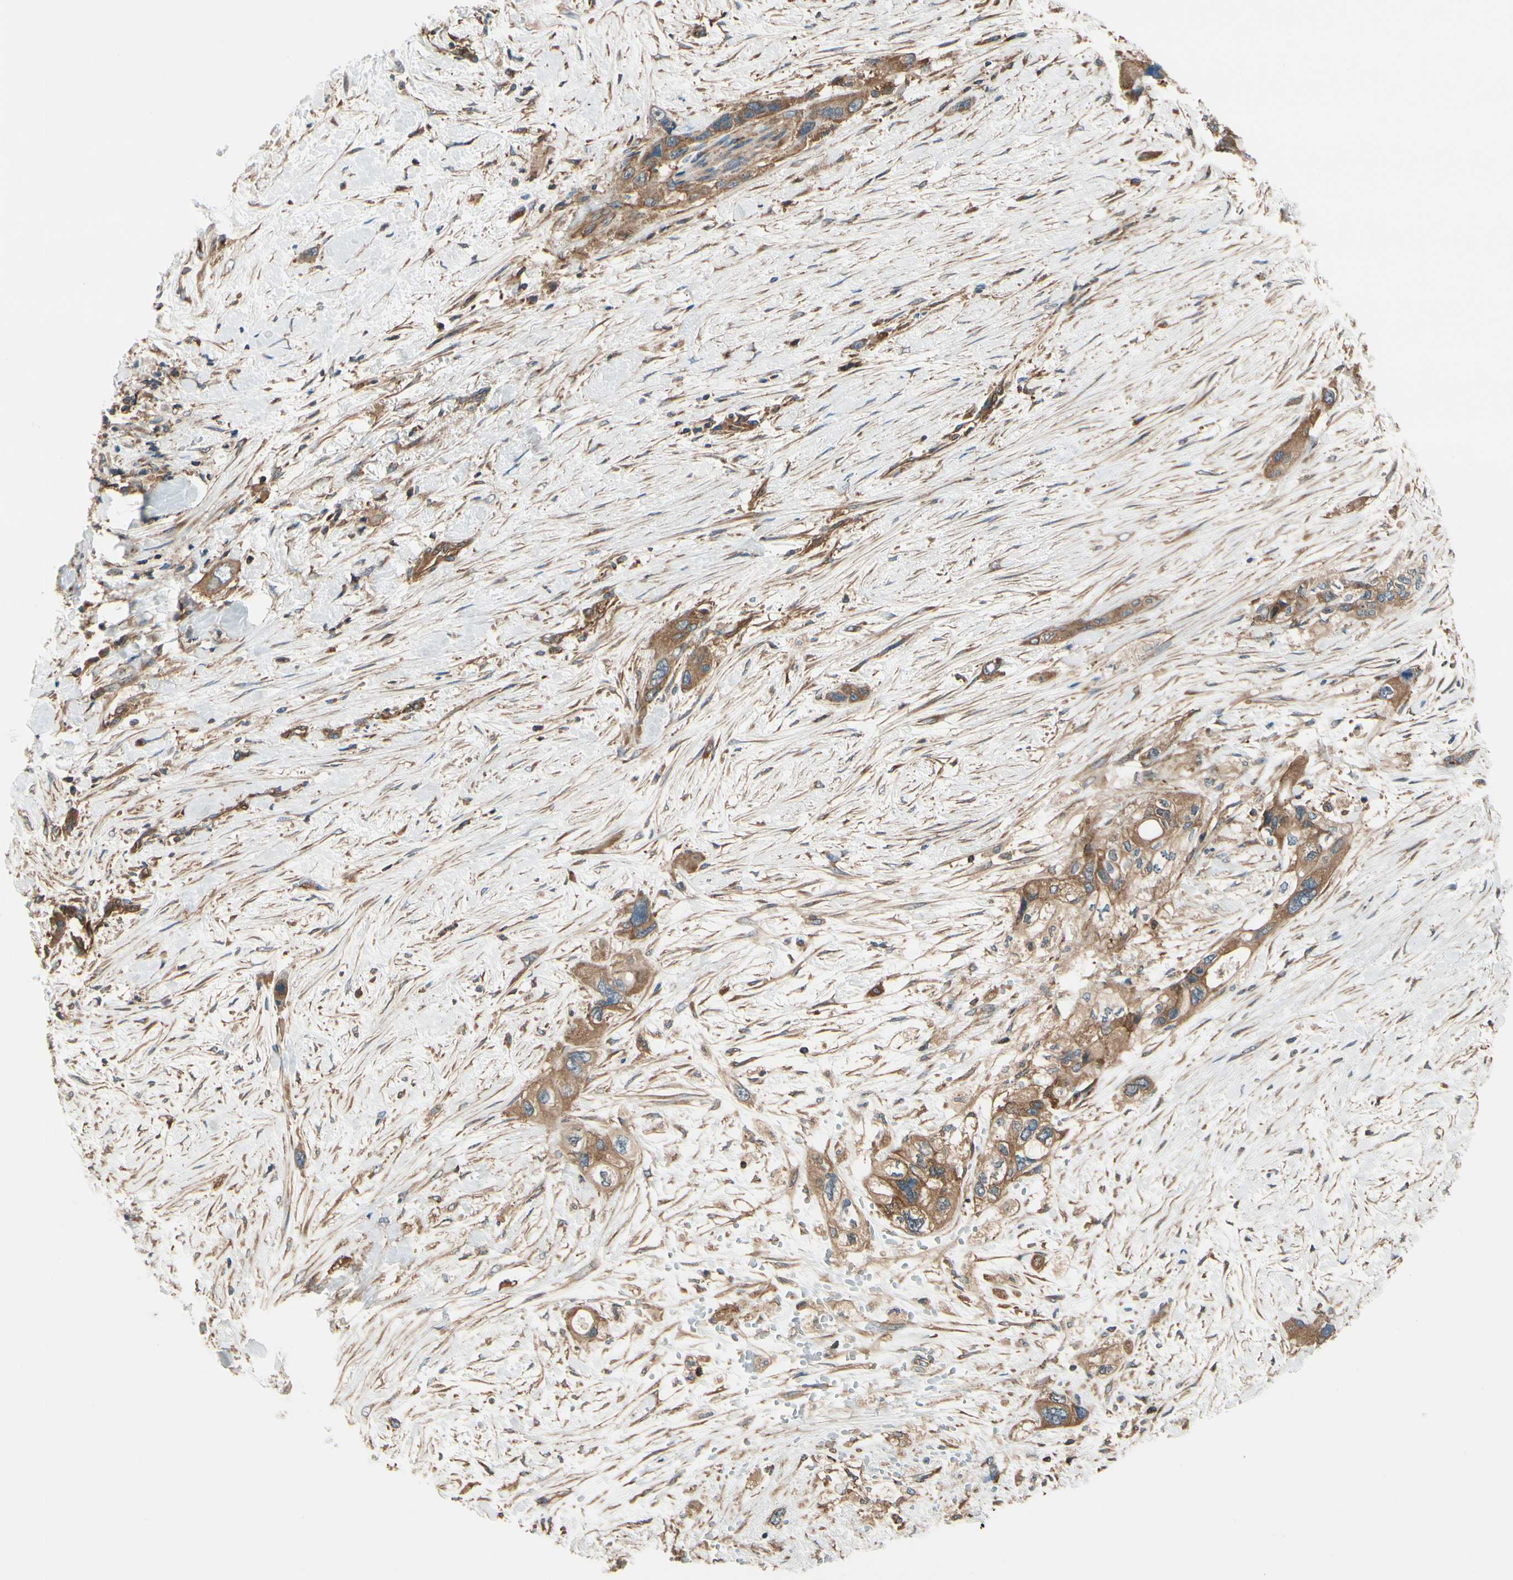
{"staining": {"intensity": "moderate", "quantity": "25%-75%", "location": "cytoplasmic/membranous"}, "tissue": "pancreatic cancer", "cell_type": "Tumor cells", "image_type": "cancer", "snomed": [{"axis": "morphology", "description": "Adenocarcinoma, NOS"}, {"axis": "topography", "description": "Pancreas"}], "caption": "The photomicrograph exhibits immunohistochemical staining of adenocarcinoma (pancreatic). There is moderate cytoplasmic/membranous expression is present in approximately 25%-75% of tumor cells.", "gene": "EPS15", "patient": {"sex": "male", "age": 46}}